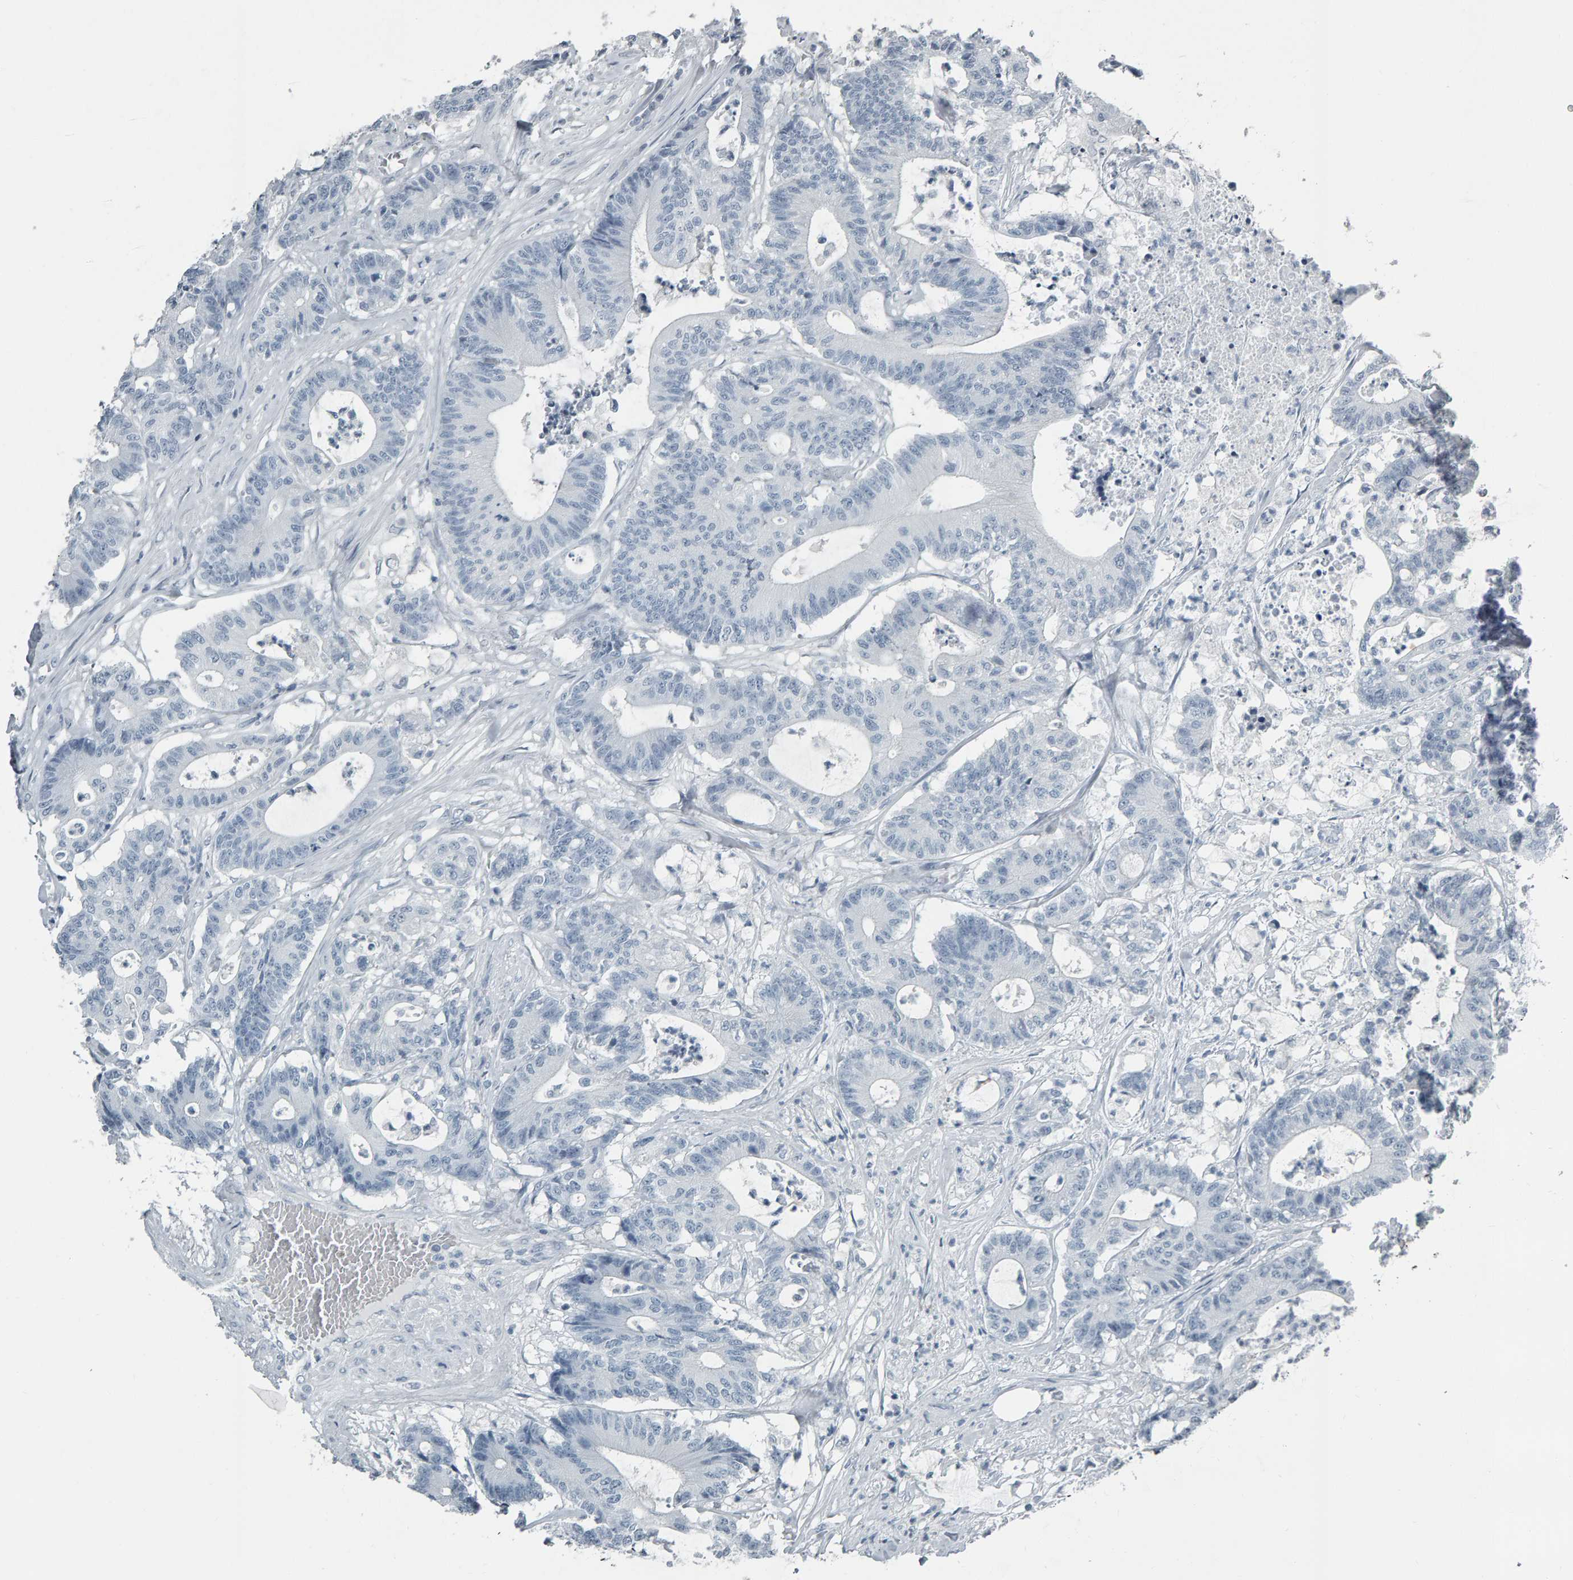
{"staining": {"intensity": "negative", "quantity": "none", "location": "none"}, "tissue": "colorectal cancer", "cell_type": "Tumor cells", "image_type": "cancer", "snomed": [{"axis": "morphology", "description": "Adenocarcinoma, NOS"}, {"axis": "topography", "description": "Colon"}], "caption": "DAB (3,3'-diaminobenzidine) immunohistochemical staining of colorectal cancer (adenocarcinoma) displays no significant staining in tumor cells.", "gene": "PYY", "patient": {"sex": "female", "age": 84}}